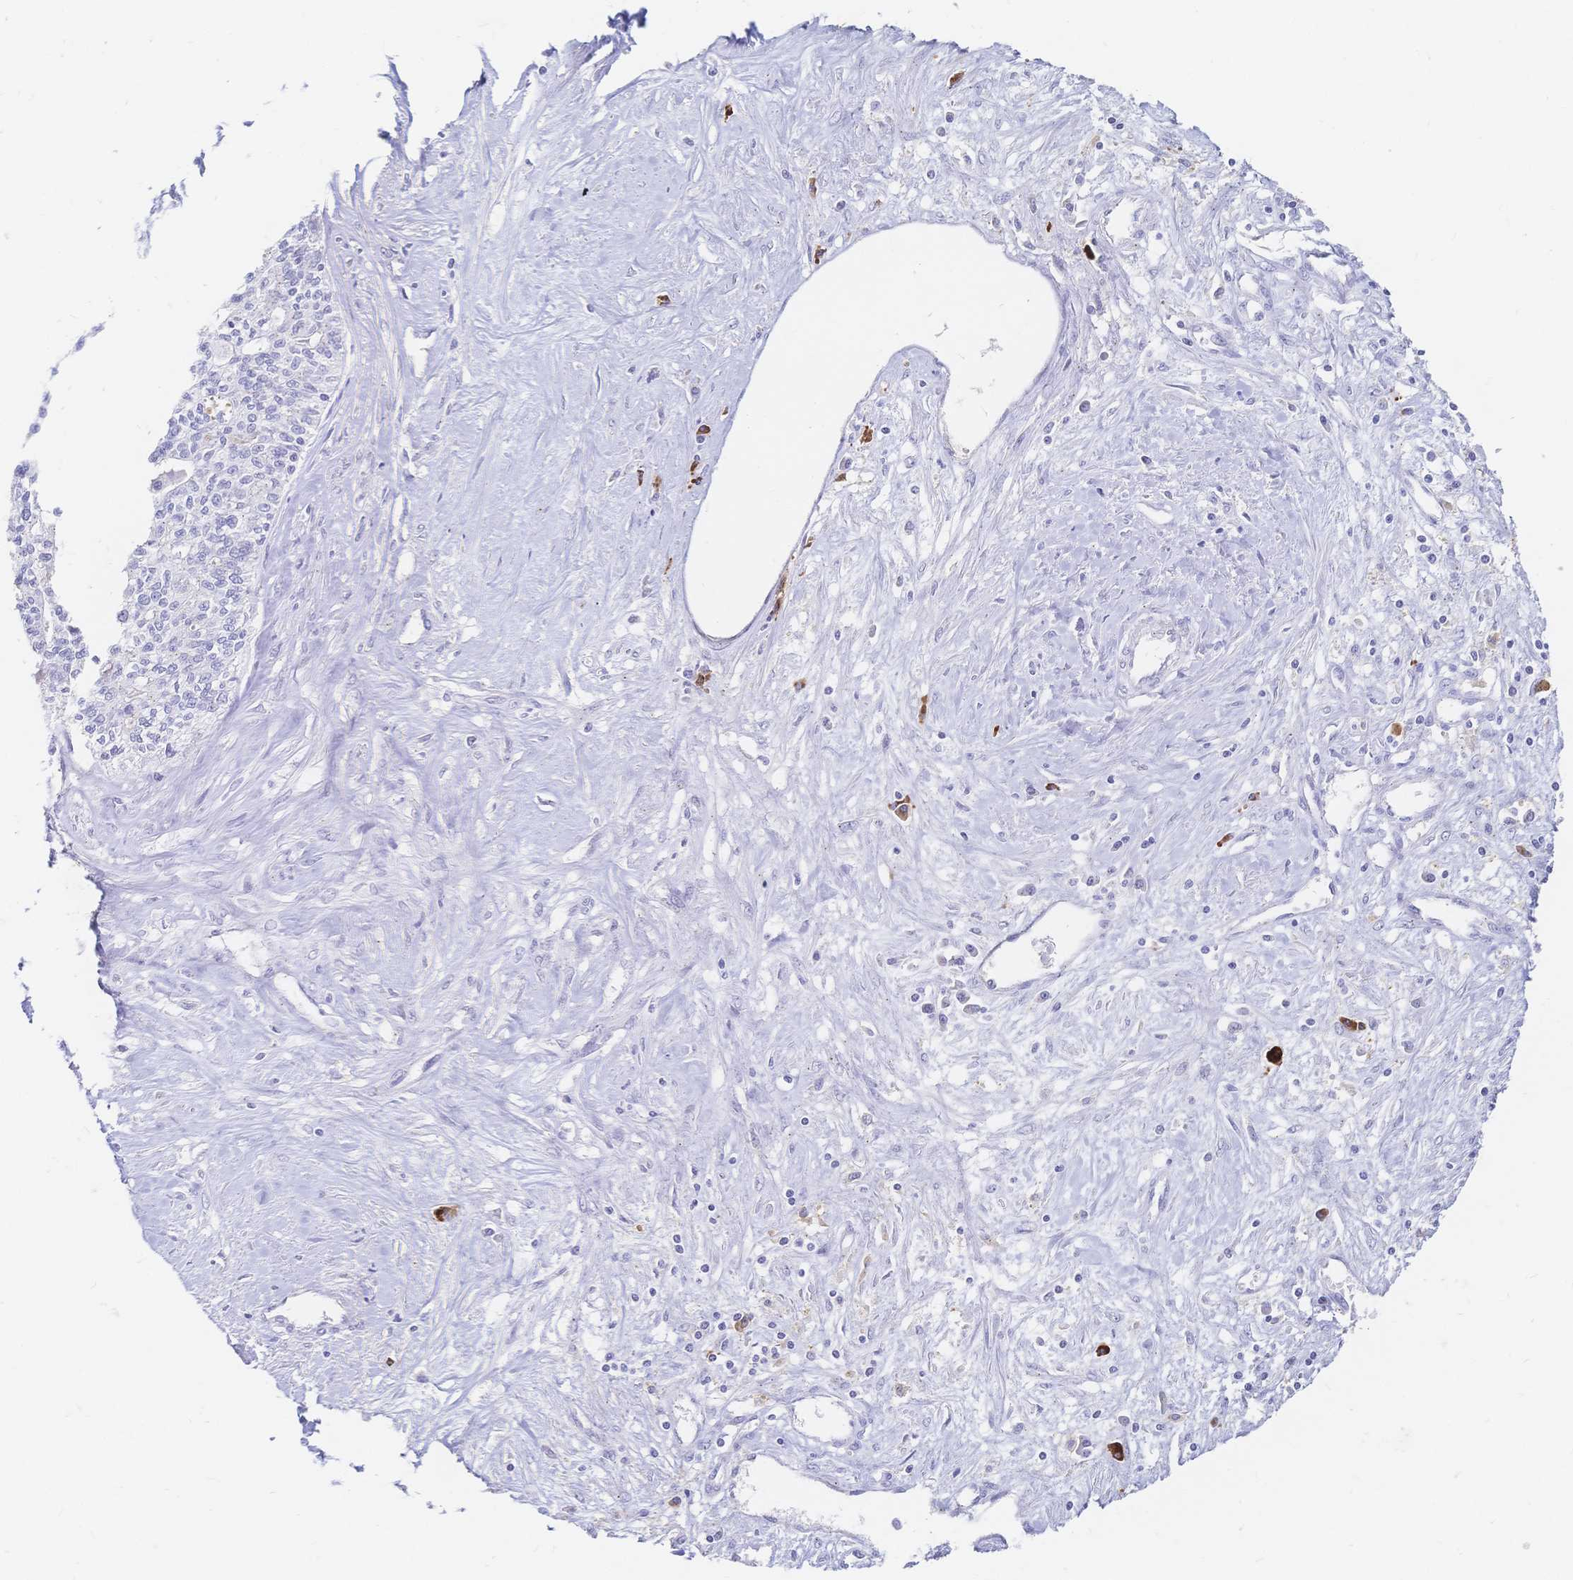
{"staining": {"intensity": "negative", "quantity": "none", "location": "none"}, "tissue": "liver cancer", "cell_type": "Tumor cells", "image_type": "cancer", "snomed": [{"axis": "morphology", "description": "Cholangiocarcinoma"}, {"axis": "topography", "description": "Liver"}], "caption": "High magnification brightfield microscopy of liver cancer (cholangiocarcinoma) stained with DAB (3,3'-diaminobenzidine) (brown) and counterstained with hematoxylin (blue): tumor cells show no significant positivity. (IHC, brightfield microscopy, high magnification).", "gene": "PSORS1C2", "patient": {"sex": "female", "age": 61}}